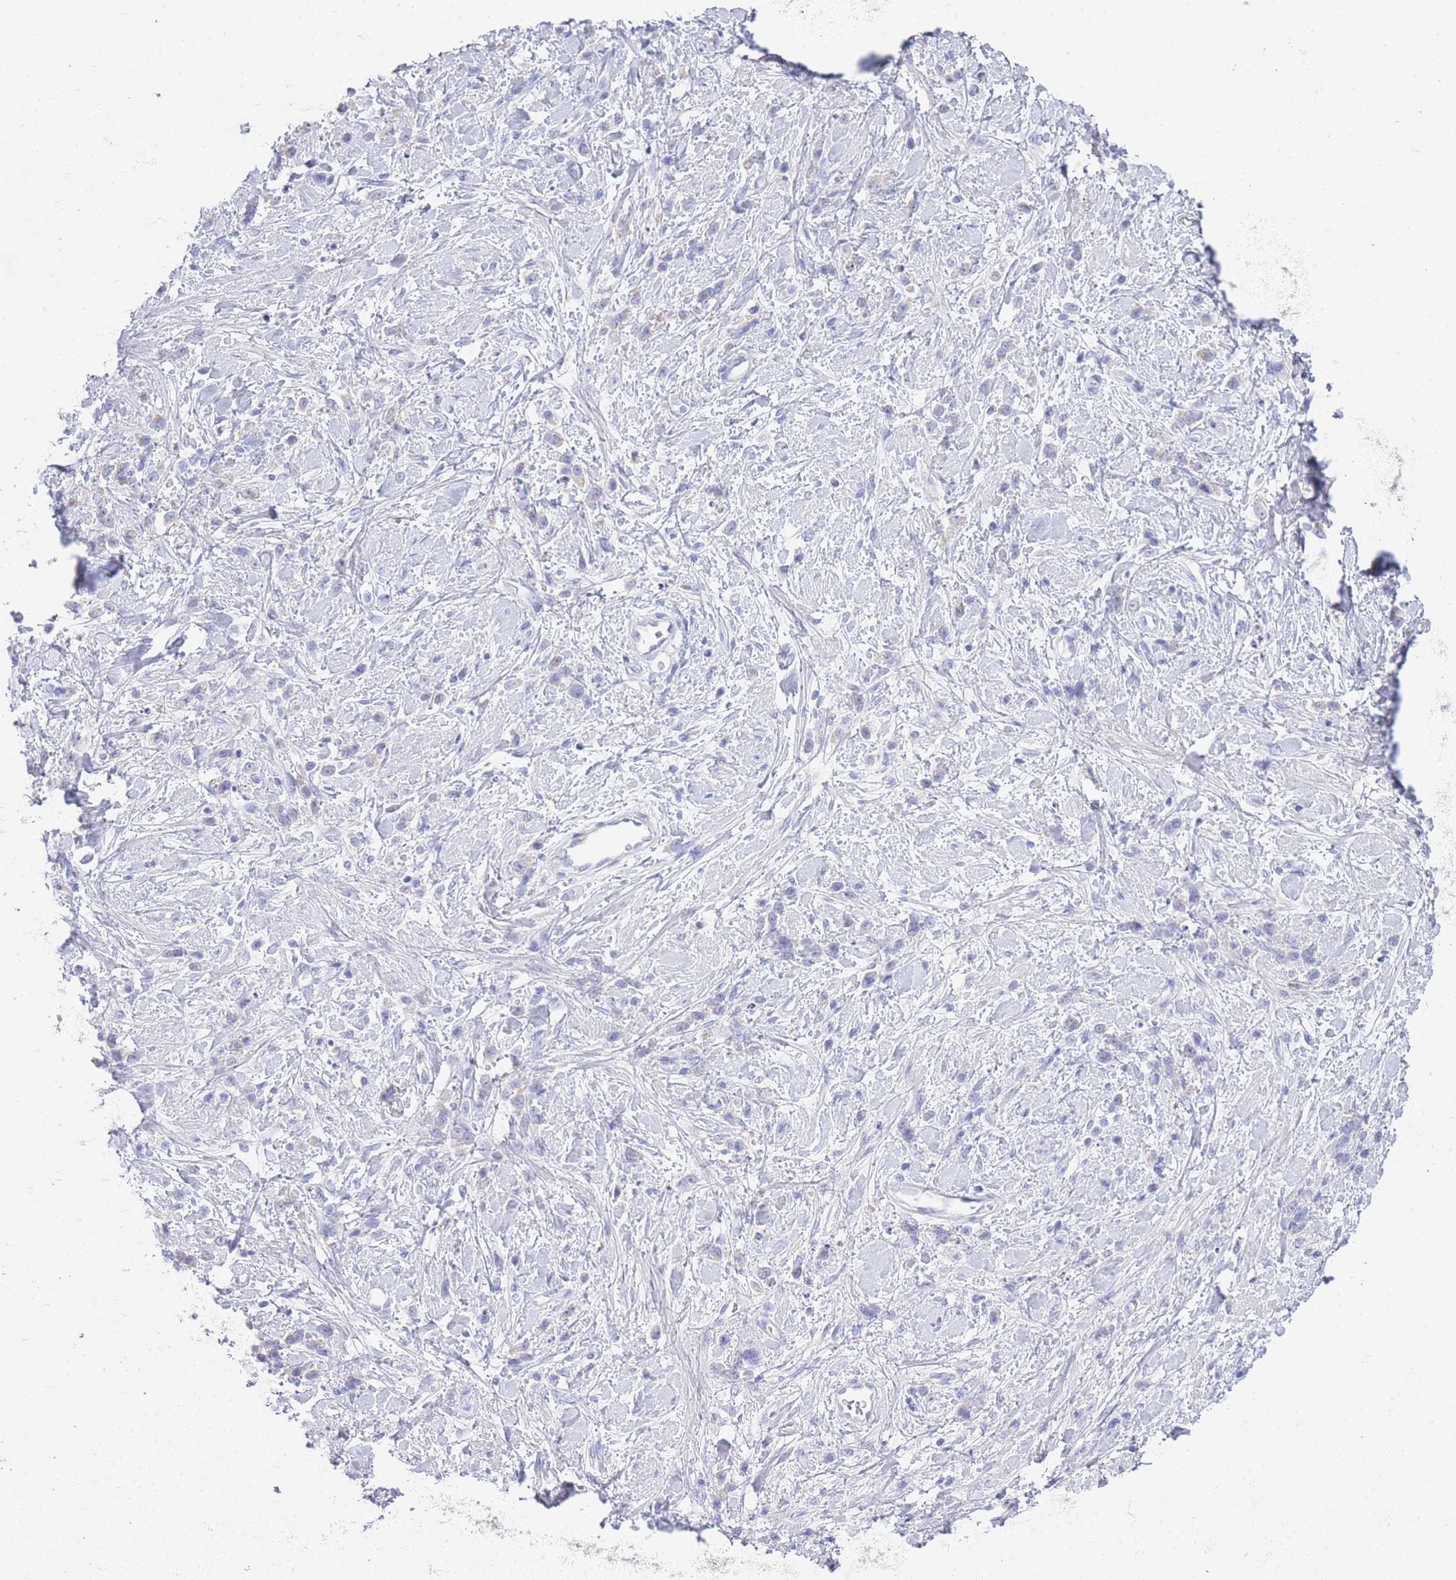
{"staining": {"intensity": "negative", "quantity": "none", "location": "none"}, "tissue": "stomach cancer", "cell_type": "Tumor cells", "image_type": "cancer", "snomed": [{"axis": "morphology", "description": "Adenocarcinoma, NOS"}, {"axis": "topography", "description": "Stomach"}], "caption": "This is an immunohistochemistry image of stomach adenocarcinoma. There is no expression in tumor cells.", "gene": "LRRC37A", "patient": {"sex": "female", "age": 60}}